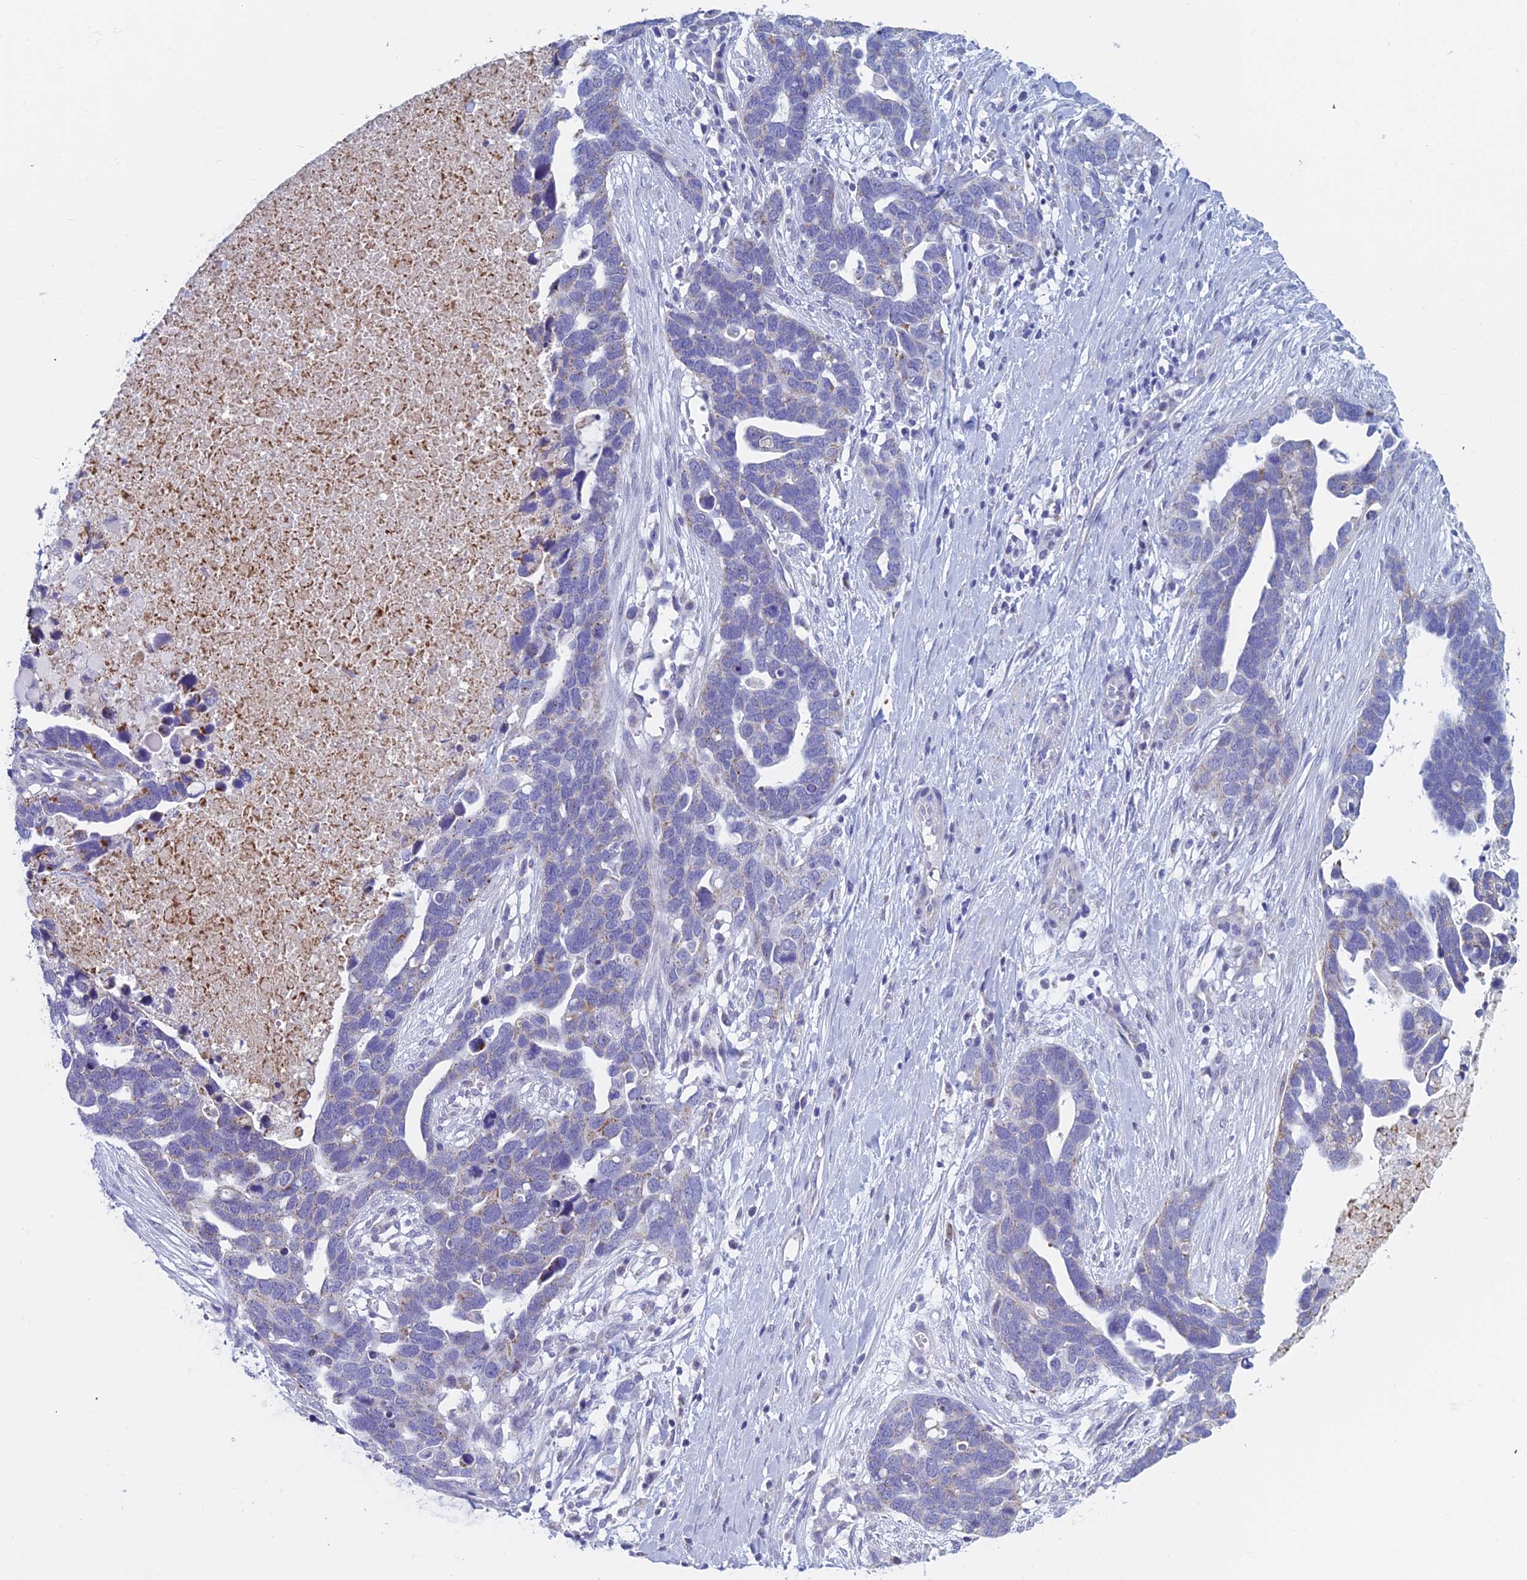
{"staining": {"intensity": "weak", "quantity": "<25%", "location": "cytoplasmic/membranous"}, "tissue": "ovarian cancer", "cell_type": "Tumor cells", "image_type": "cancer", "snomed": [{"axis": "morphology", "description": "Cystadenocarcinoma, serous, NOS"}, {"axis": "topography", "description": "Ovary"}], "caption": "Histopathology image shows no protein staining in tumor cells of ovarian serous cystadenocarcinoma tissue.", "gene": "ACSM1", "patient": {"sex": "female", "age": 54}}